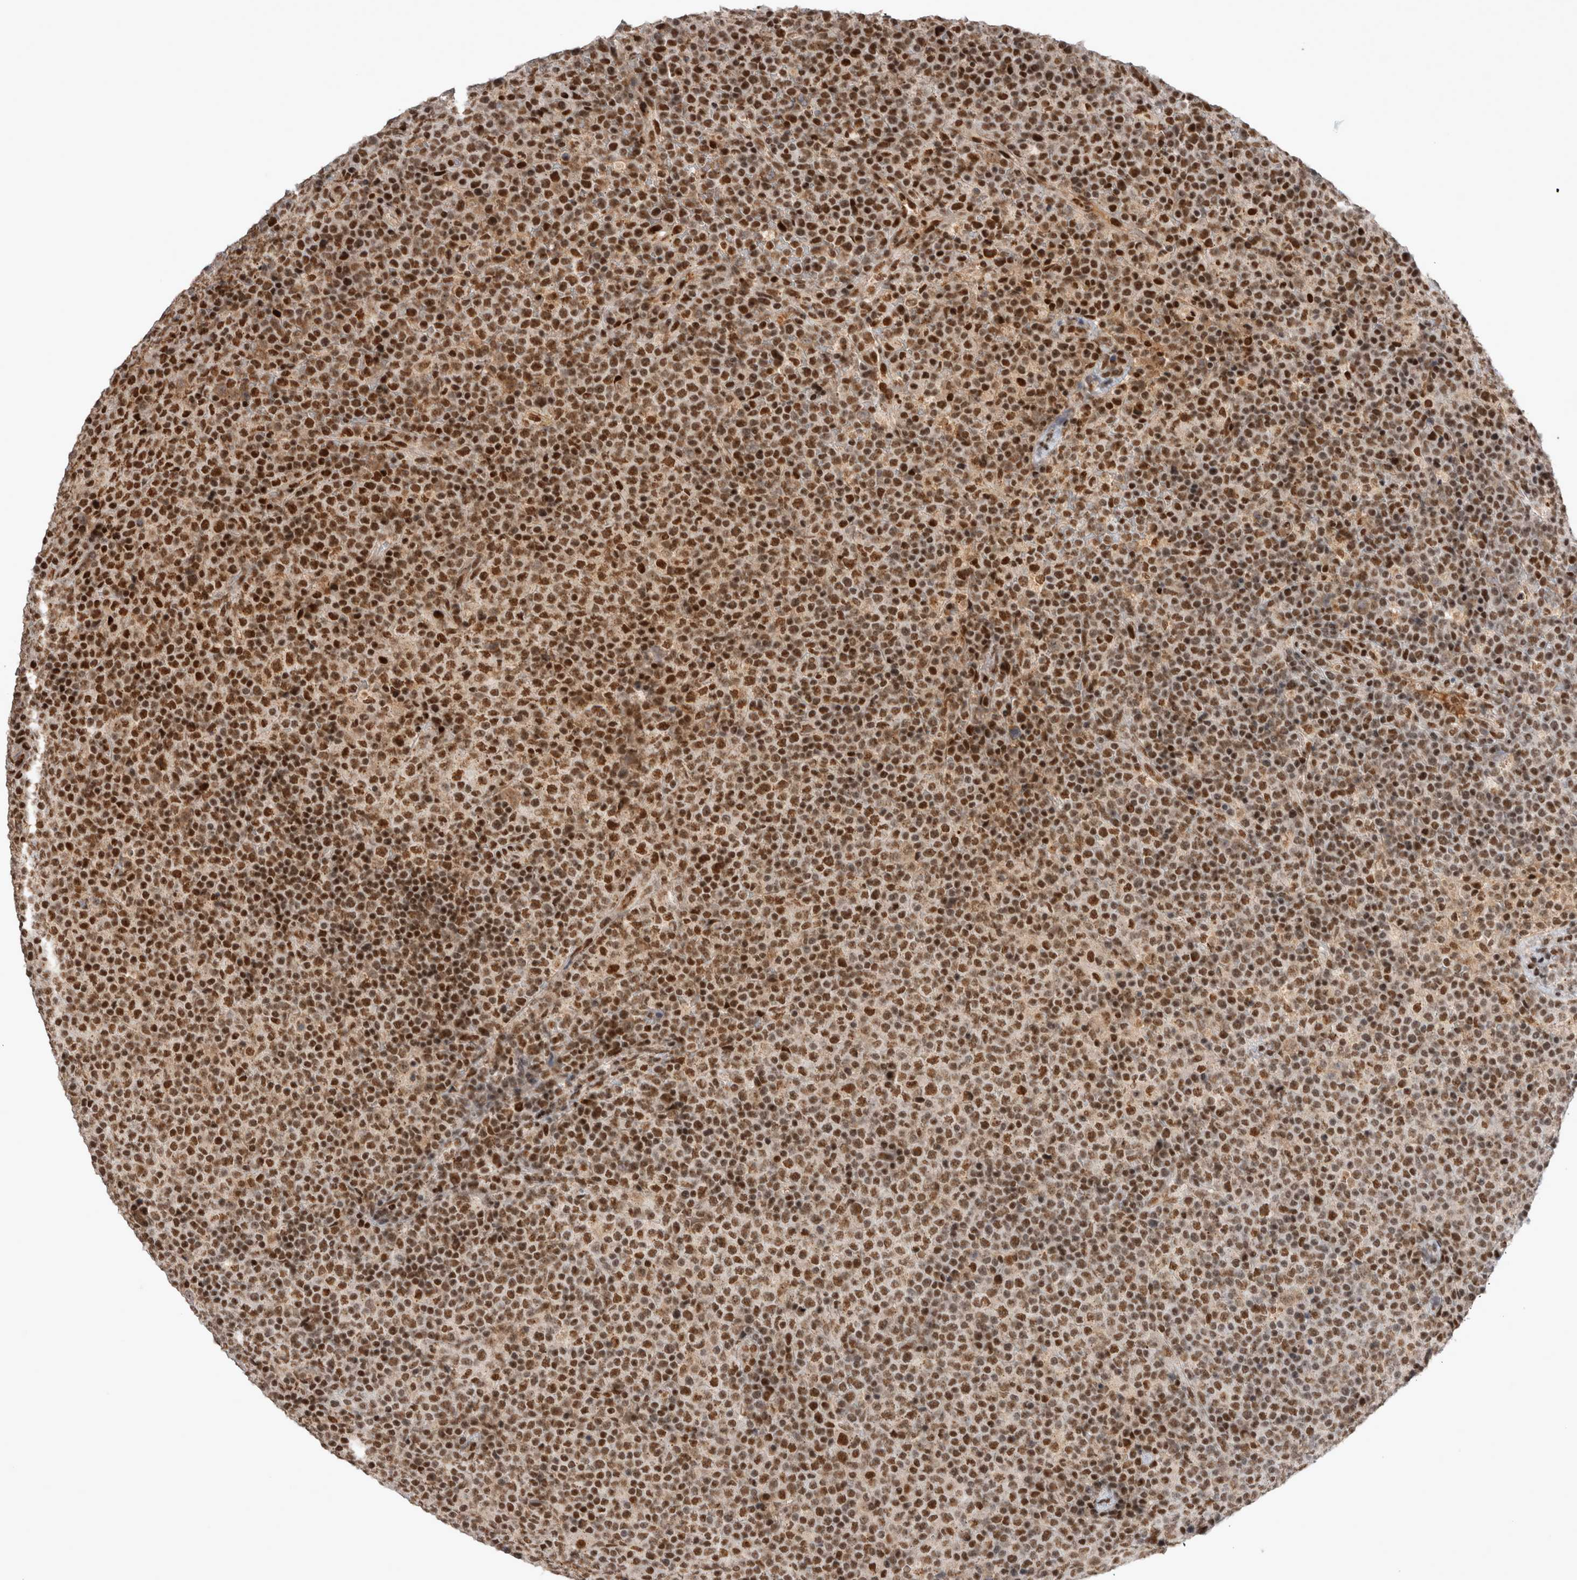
{"staining": {"intensity": "strong", "quantity": ">75%", "location": "nuclear"}, "tissue": "lymphoma", "cell_type": "Tumor cells", "image_type": "cancer", "snomed": [{"axis": "morphology", "description": "Malignant lymphoma, non-Hodgkin's type, High grade"}, {"axis": "topography", "description": "Lymph node"}], "caption": "A histopathology image showing strong nuclear expression in about >75% of tumor cells in lymphoma, as visualized by brown immunohistochemical staining.", "gene": "EYA2", "patient": {"sex": "male", "age": 13}}